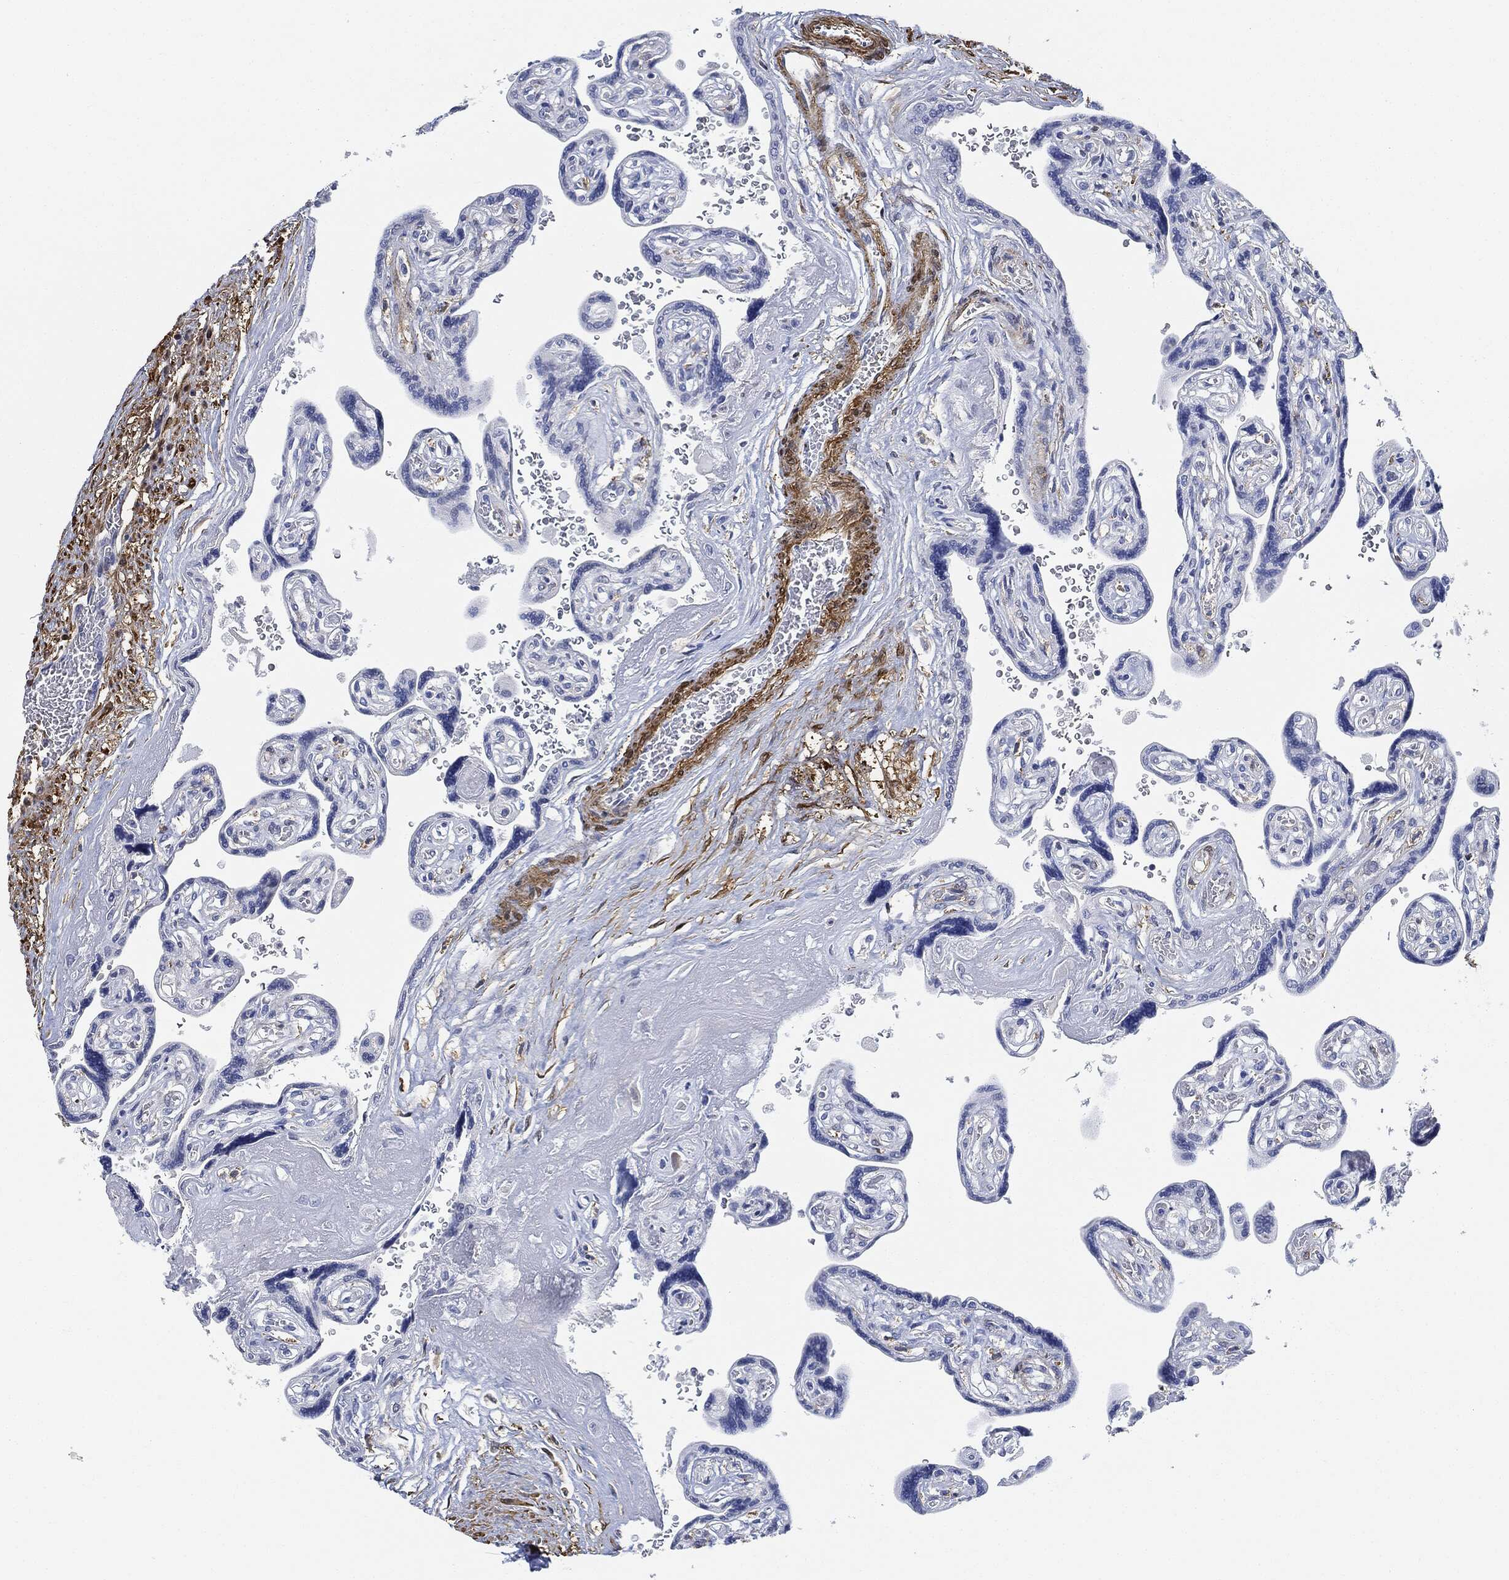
{"staining": {"intensity": "negative", "quantity": "none", "location": "none"}, "tissue": "placenta", "cell_type": "Decidual cells", "image_type": "normal", "snomed": [{"axis": "morphology", "description": "Normal tissue, NOS"}, {"axis": "topography", "description": "Placenta"}], "caption": "A micrograph of placenta stained for a protein exhibits no brown staining in decidual cells.", "gene": "TAGLN", "patient": {"sex": "female", "age": 32}}